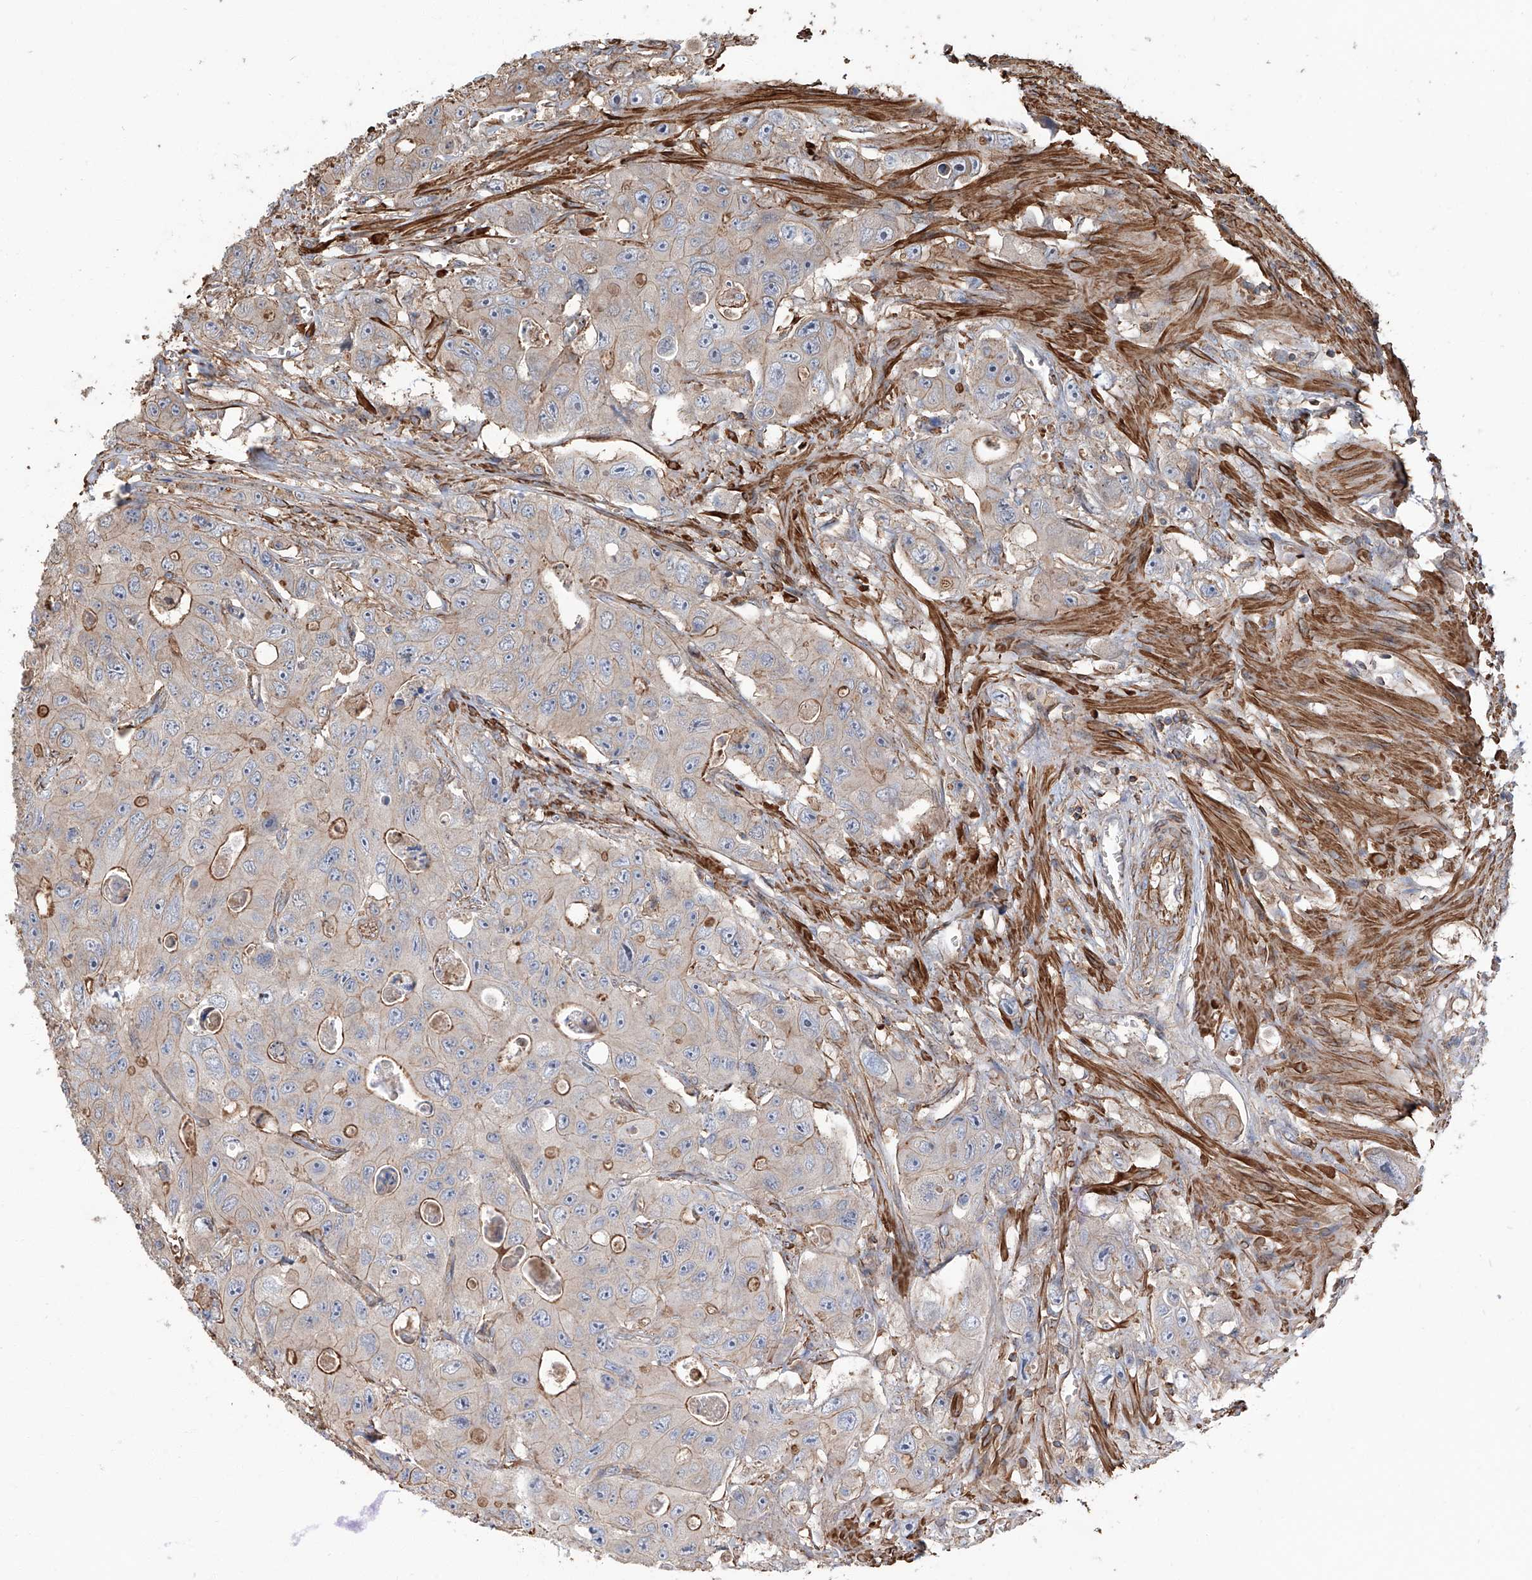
{"staining": {"intensity": "moderate", "quantity": "<25%", "location": "cytoplasmic/membranous"}, "tissue": "colorectal cancer", "cell_type": "Tumor cells", "image_type": "cancer", "snomed": [{"axis": "morphology", "description": "Adenocarcinoma, NOS"}, {"axis": "topography", "description": "Colon"}], "caption": "Immunohistochemistry (DAB (3,3'-diaminobenzidine)) staining of adenocarcinoma (colorectal) demonstrates moderate cytoplasmic/membranous protein positivity in approximately <25% of tumor cells.", "gene": "PIEZO2", "patient": {"sex": "female", "age": 46}}